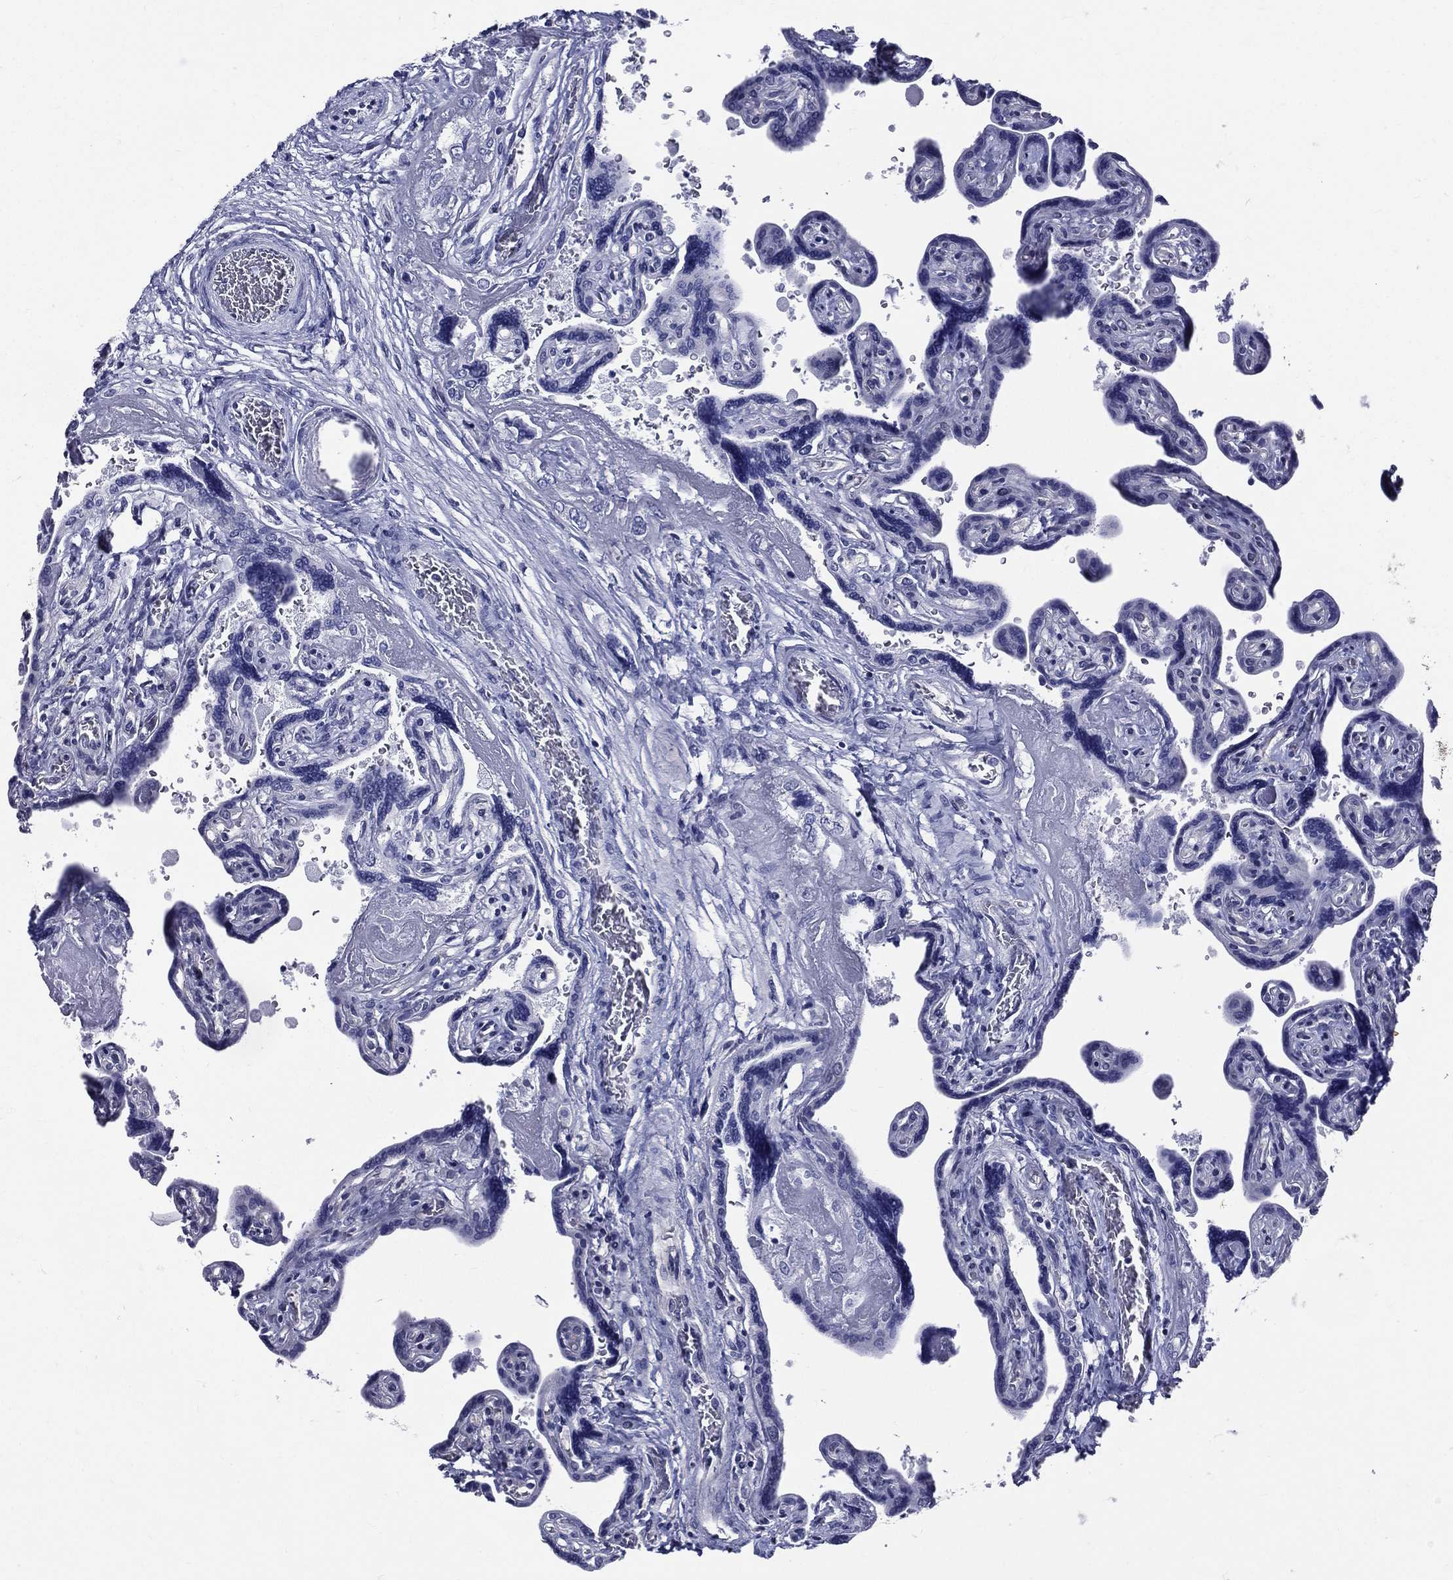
{"staining": {"intensity": "weak", "quantity": "<25%", "location": "cytoplasmic/membranous"}, "tissue": "placenta", "cell_type": "Decidual cells", "image_type": "normal", "snomed": [{"axis": "morphology", "description": "Normal tissue, NOS"}, {"axis": "topography", "description": "Placenta"}], "caption": "Decidual cells show no significant positivity in unremarkable placenta. (Brightfield microscopy of DAB IHC at high magnification).", "gene": "DPYS", "patient": {"sex": "female", "age": 32}}